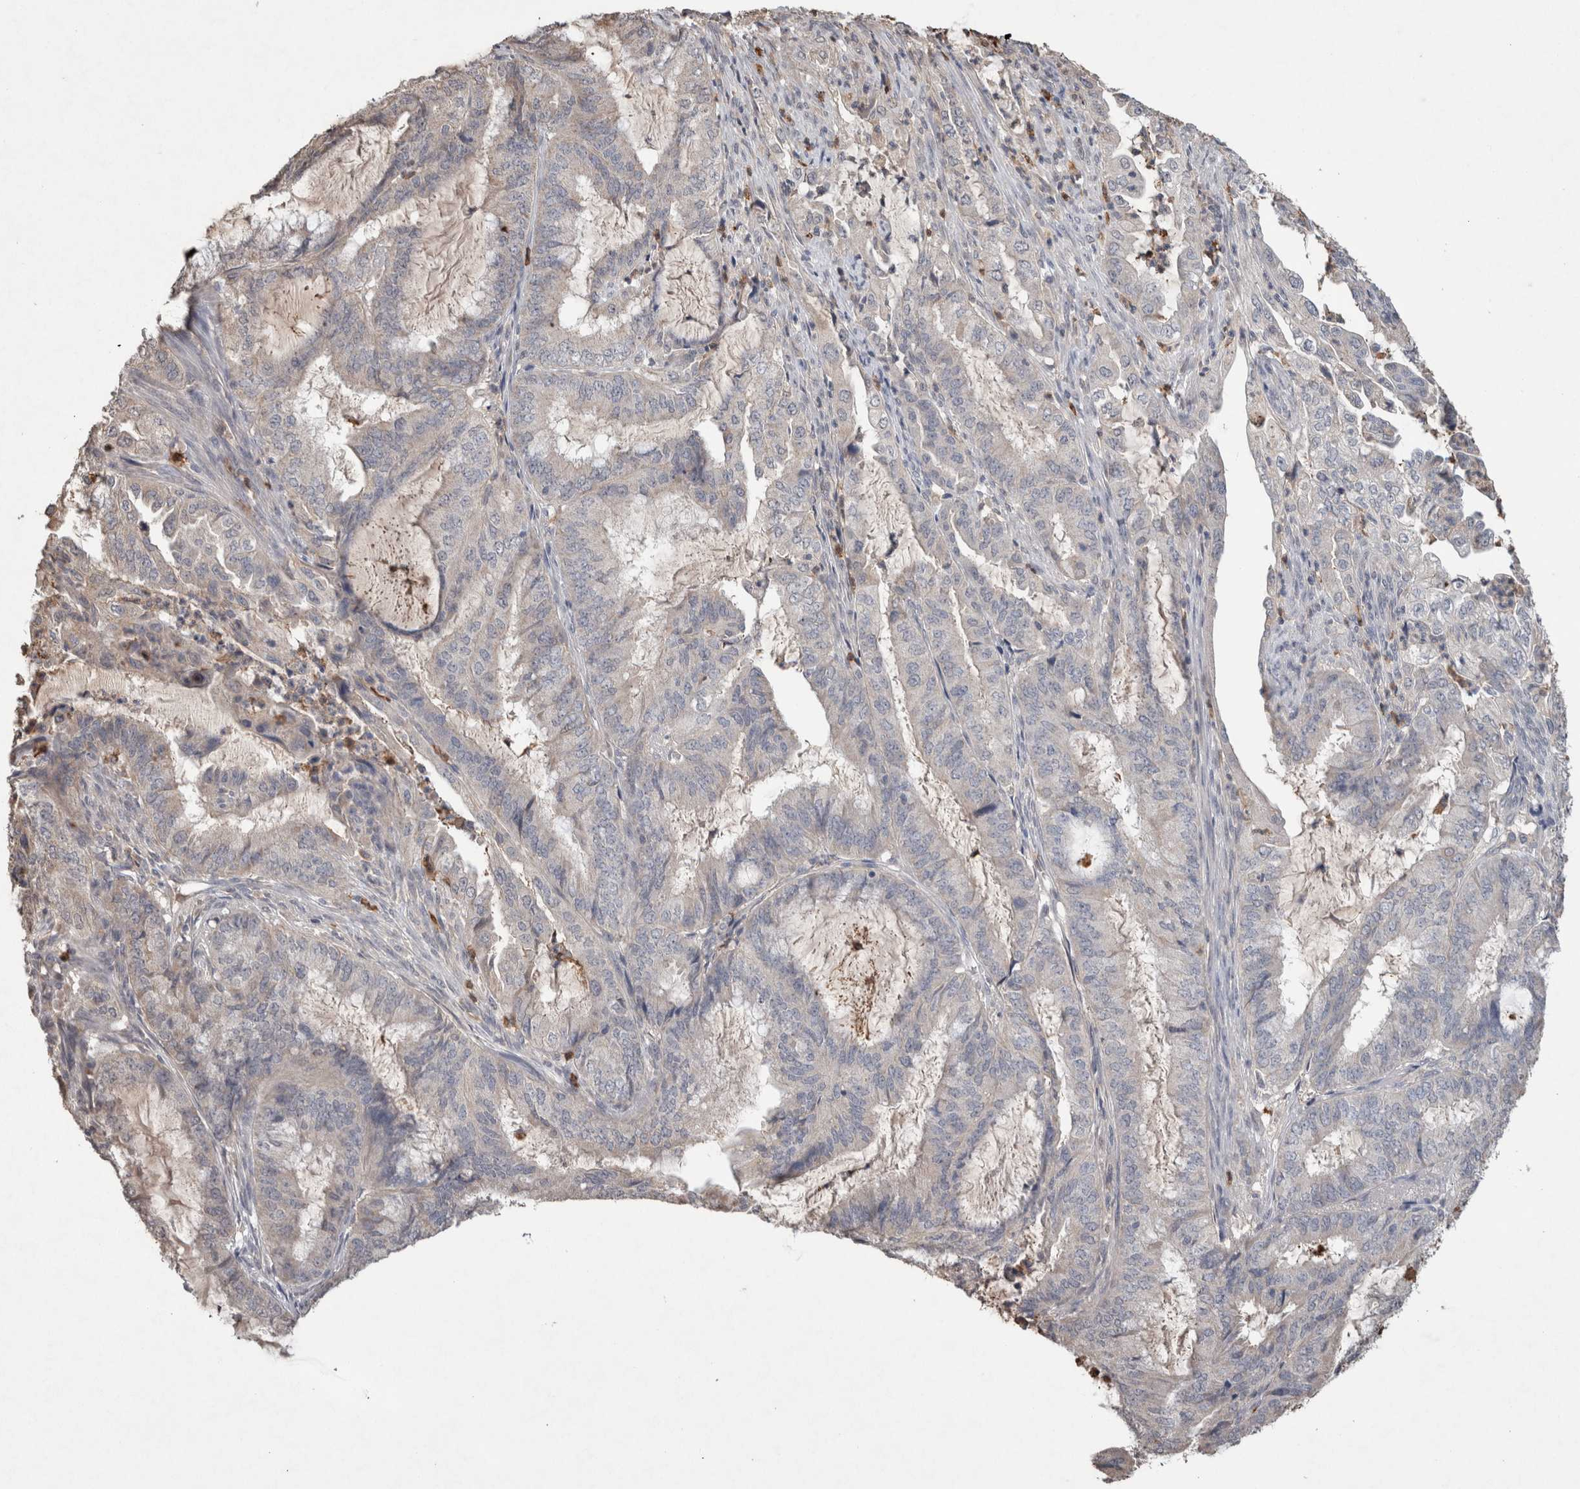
{"staining": {"intensity": "negative", "quantity": "none", "location": "none"}, "tissue": "endometrial cancer", "cell_type": "Tumor cells", "image_type": "cancer", "snomed": [{"axis": "morphology", "description": "Adenocarcinoma, NOS"}, {"axis": "topography", "description": "Endometrium"}], "caption": "Immunohistochemistry image of endometrial adenocarcinoma stained for a protein (brown), which displays no positivity in tumor cells.", "gene": "FABP7", "patient": {"sex": "female", "age": 49}}